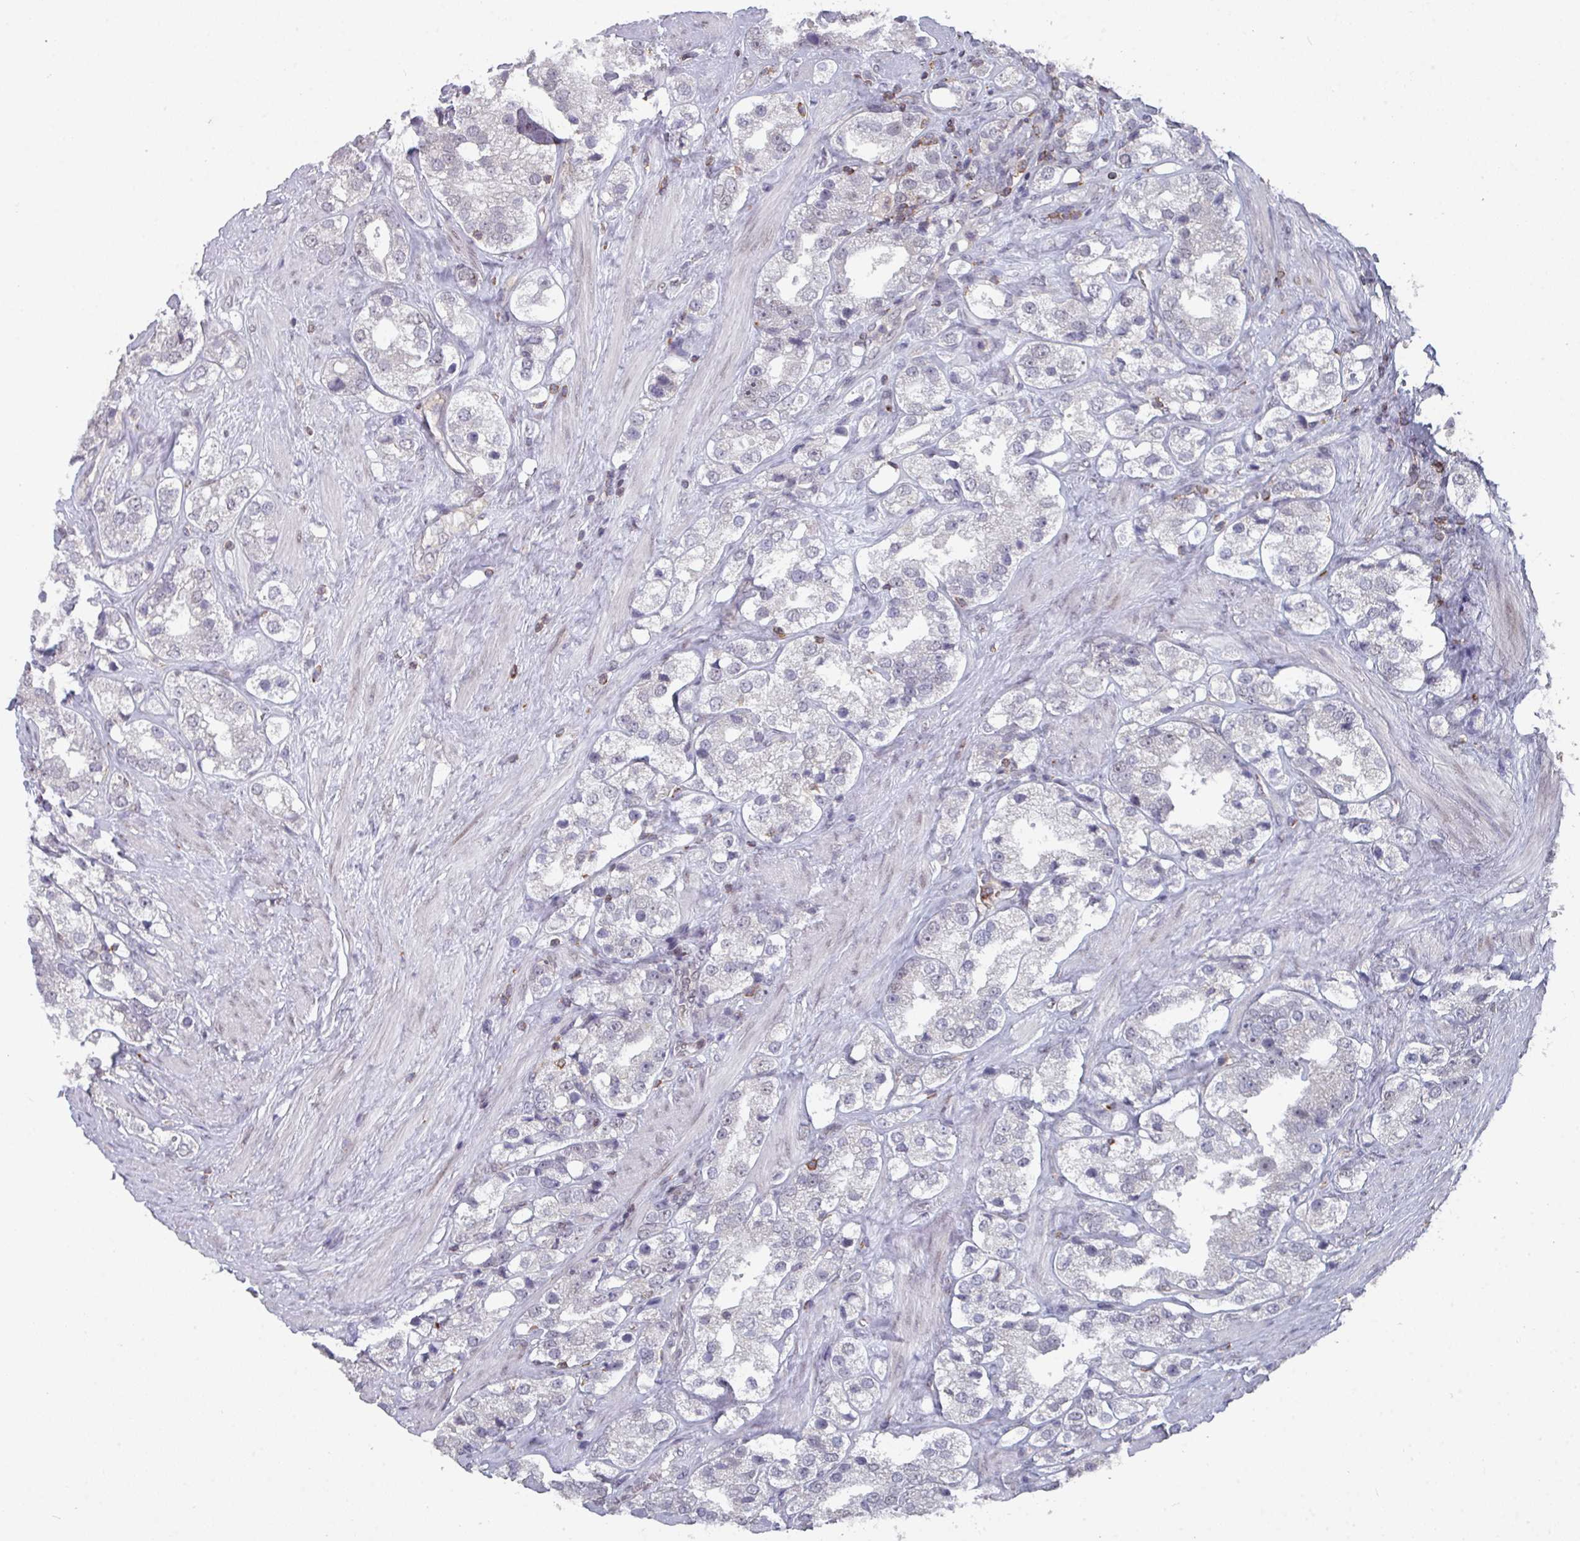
{"staining": {"intensity": "negative", "quantity": "none", "location": "none"}, "tissue": "prostate cancer", "cell_type": "Tumor cells", "image_type": "cancer", "snomed": [{"axis": "morphology", "description": "Adenocarcinoma, NOS"}, {"axis": "topography", "description": "Prostate"}], "caption": "Immunohistochemical staining of adenocarcinoma (prostate) shows no significant staining in tumor cells.", "gene": "RASAL3", "patient": {"sex": "male", "age": 79}}